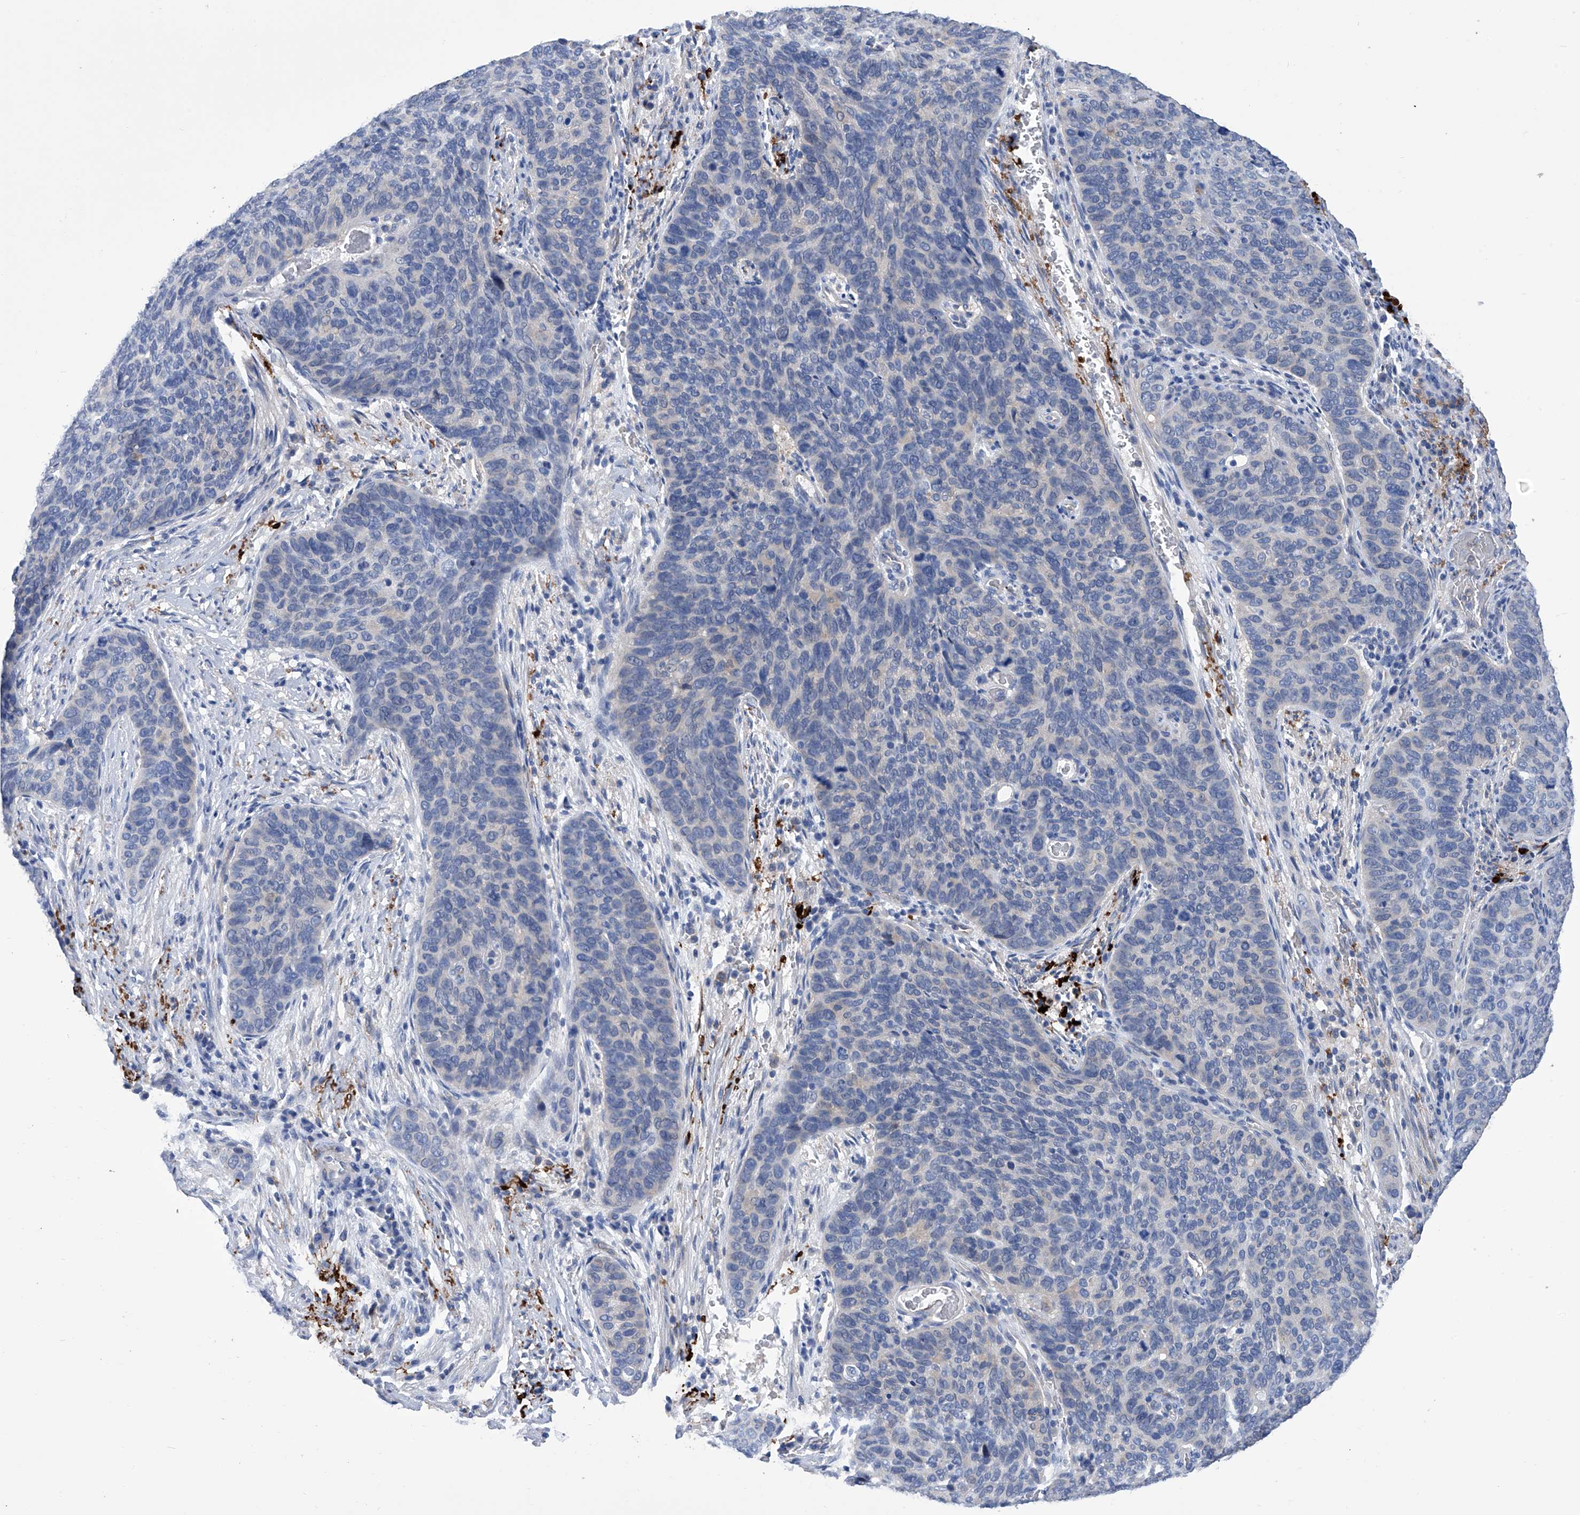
{"staining": {"intensity": "negative", "quantity": "none", "location": "none"}, "tissue": "cervical cancer", "cell_type": "Tumor cells", "image_type": "cancer", "snomed": [{"axis": "morphology", "description": "Squamous cell carcinoma, NOS"}, {"axis": "topography", "description": "Cervix"}], "caption": "This is an immunohistochemistry image of cervical cancer. There is no expression in tumor cells.", "gene": "SMS", "patient": {"sex": "female", "age": 60}}